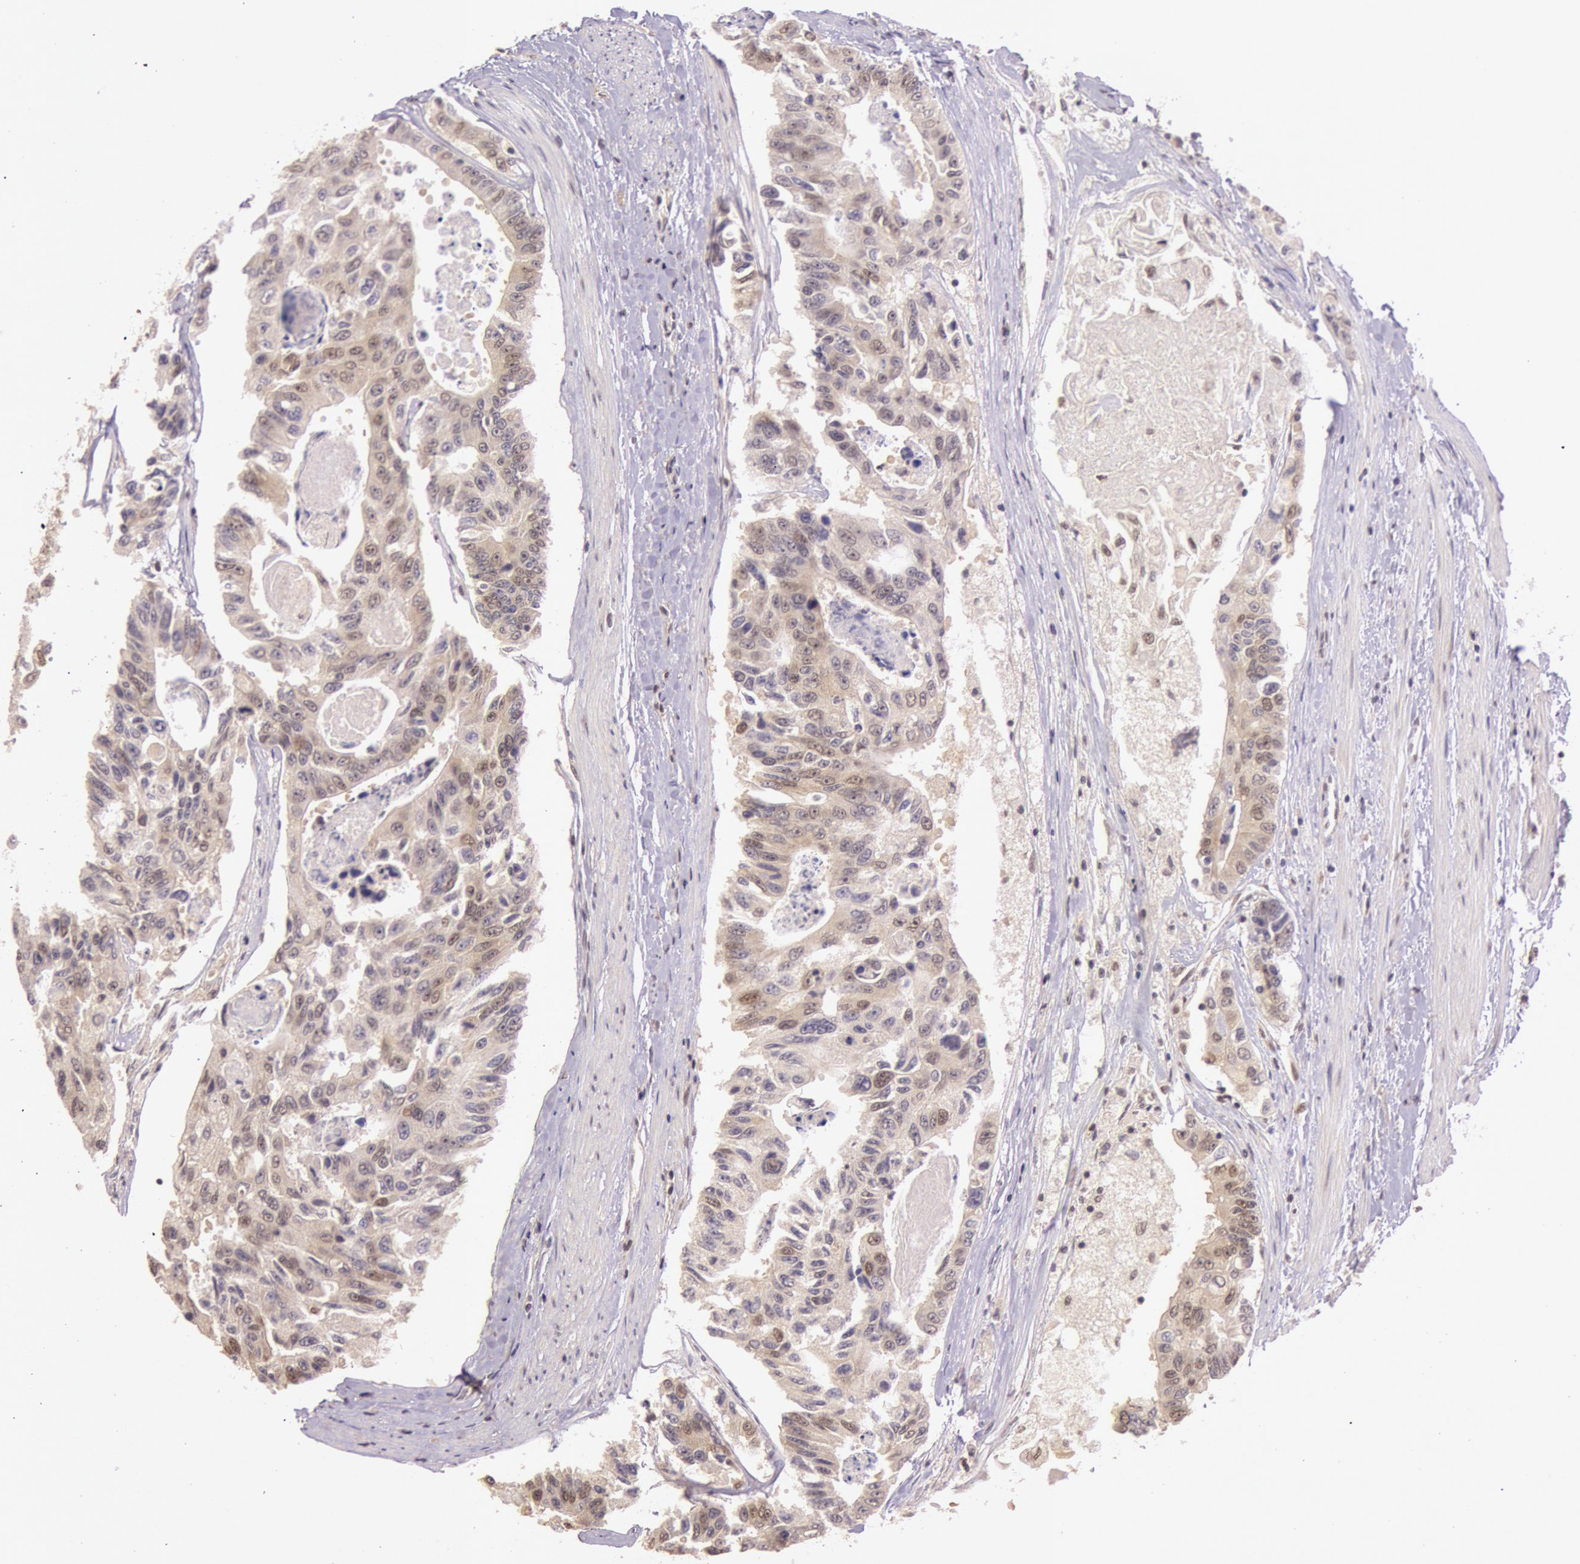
{"staining": {"intensity": "weak", "quantity": ">75%", "location": "cytoplasmic/membranous,nuclear"}, "tissue": "colorectal cancer", "cell_type": "Tumor cells", "image_type": "cancer", "snomed": [{"axis": "morphology", "description": "Adenocarcinoma, NOS"}, {"axis": "topography", "description": "Colon"}], "caption": "Human colorectal cancer (adenocarcinoma) stained with a brown dye exhibits weak cytoplasmic/membranous and nuclear positive expression in approximately >75% of tumor cells.", "gene": "RTL10", "patient": {"sex": "female", "age": 86}}